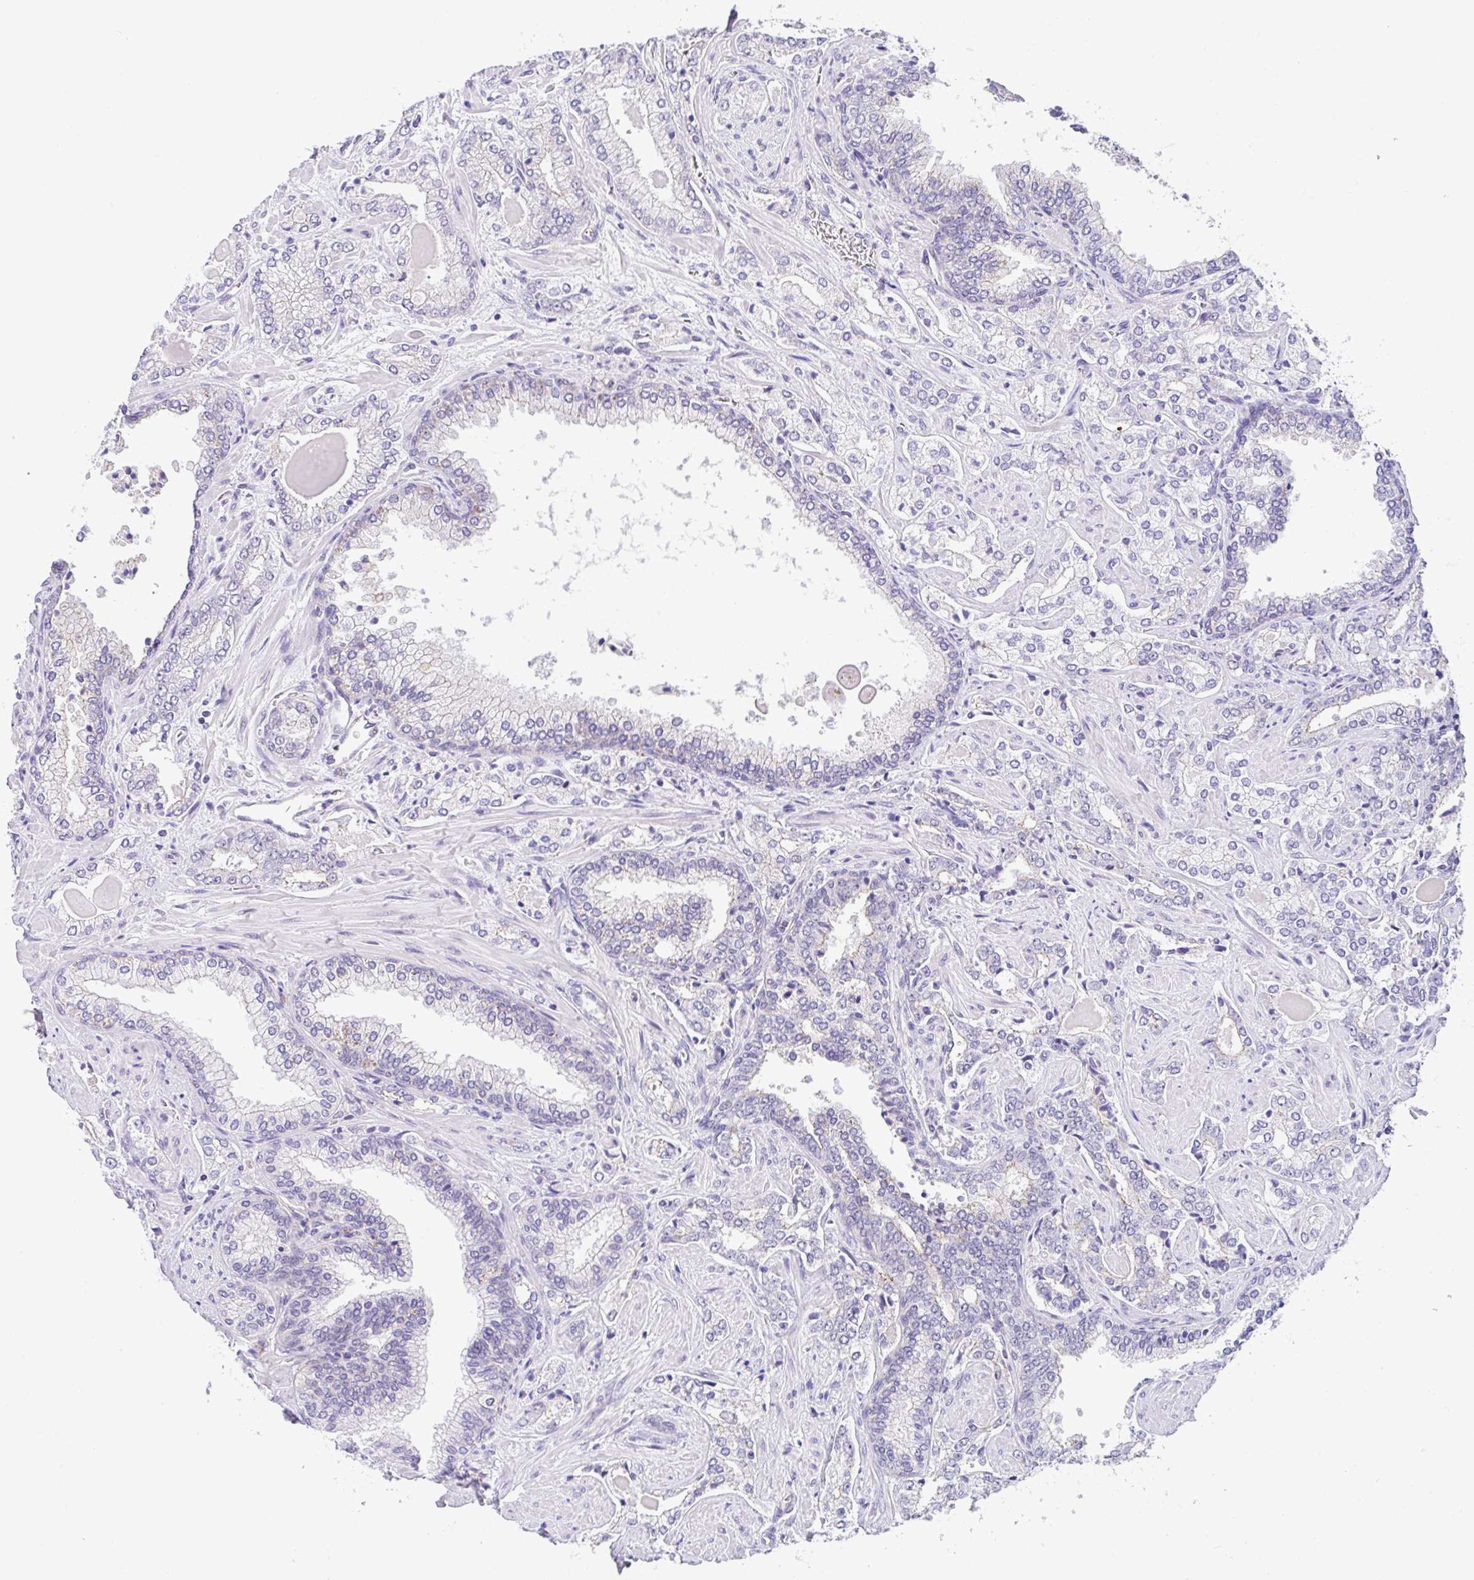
{"staining": {"intensity": "weak", "quantity": "<25%", "location": "cytoplasmic/membranous"}, "tissue": "prostate cancer", "cell_type": "Tumor cells", "image_type": "cancer", "snomed": [{"axis": "morphology", "description": "Adenocarcinoma, High grade"}, {"axis": "topography", "description": "Prostate"}], "caption": "High power microscopy histopathology image of an immunohistochemistry image of prostate adenocarcinoma (high-grade), revealing no significant staining in tumor cells. (DAB (3,3'-diaminobenzidine) immunohistochemistry (IHC) with hematoxylin counter stain).", "gene": "CGNL1", "patient": {"sex": "male", "age": 60}}